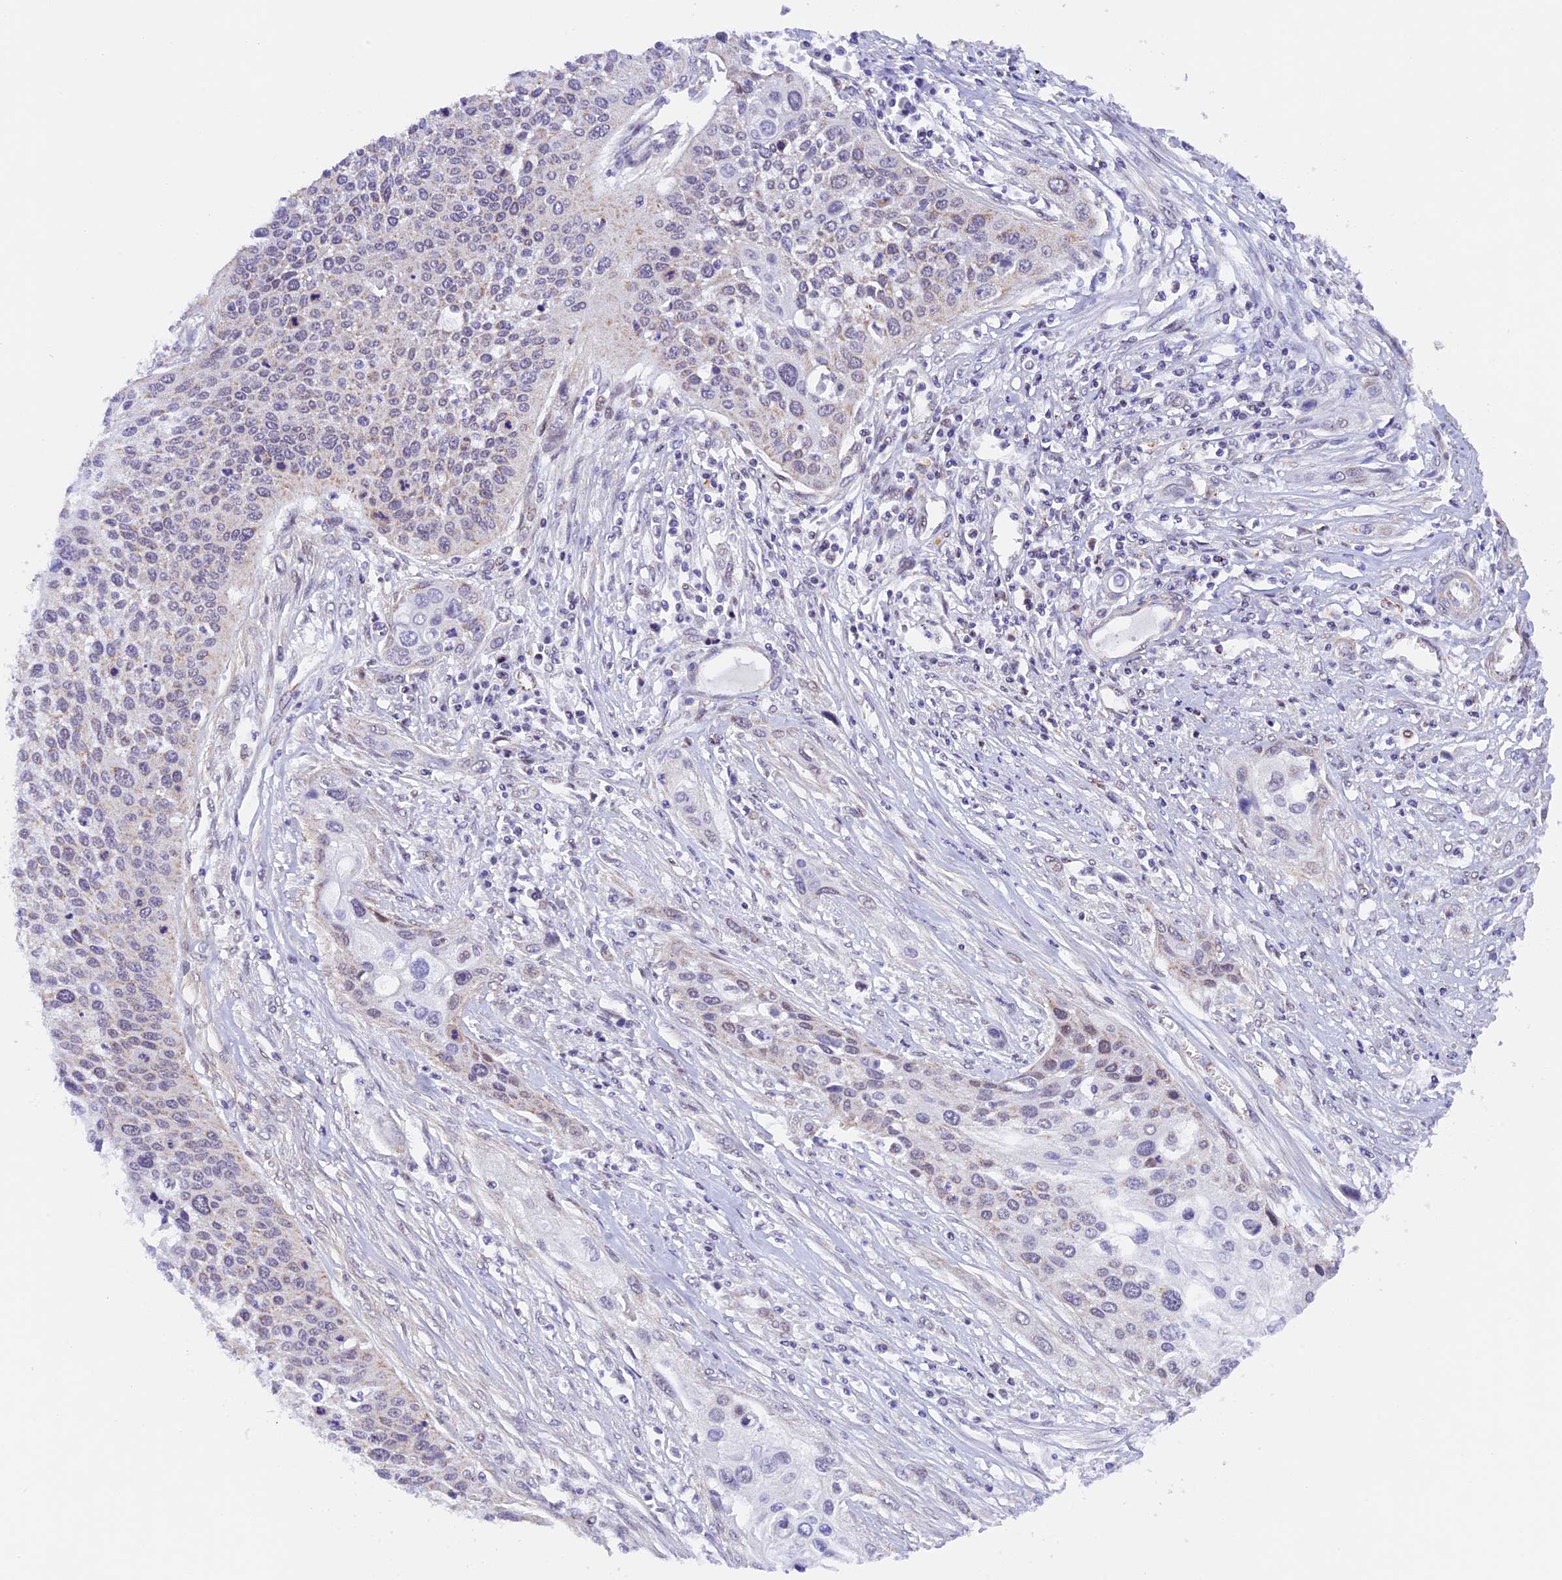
{"staining": {"intensity": "weak", "quantity": "25%-75%", "location": "cytoplasmic/membranous"}, "tissue": "cervical cancer", "cell_type": "Tumor cells", "image_type": "cancer", "snomed": [{"axis": "morphology", "description": "Squamous cell carcinoma, NOS"}, {"axis": "topography", "description": "Cervix"}], "caption": "Human cervical squamous cell carcinoma stained for a protein (brown) reveals weak cytoplasmic/membranous positive staining in about 25%-75% of tumor cells.", "gene": "TFAM", "patient": {"sex": "female", "age": 34}}